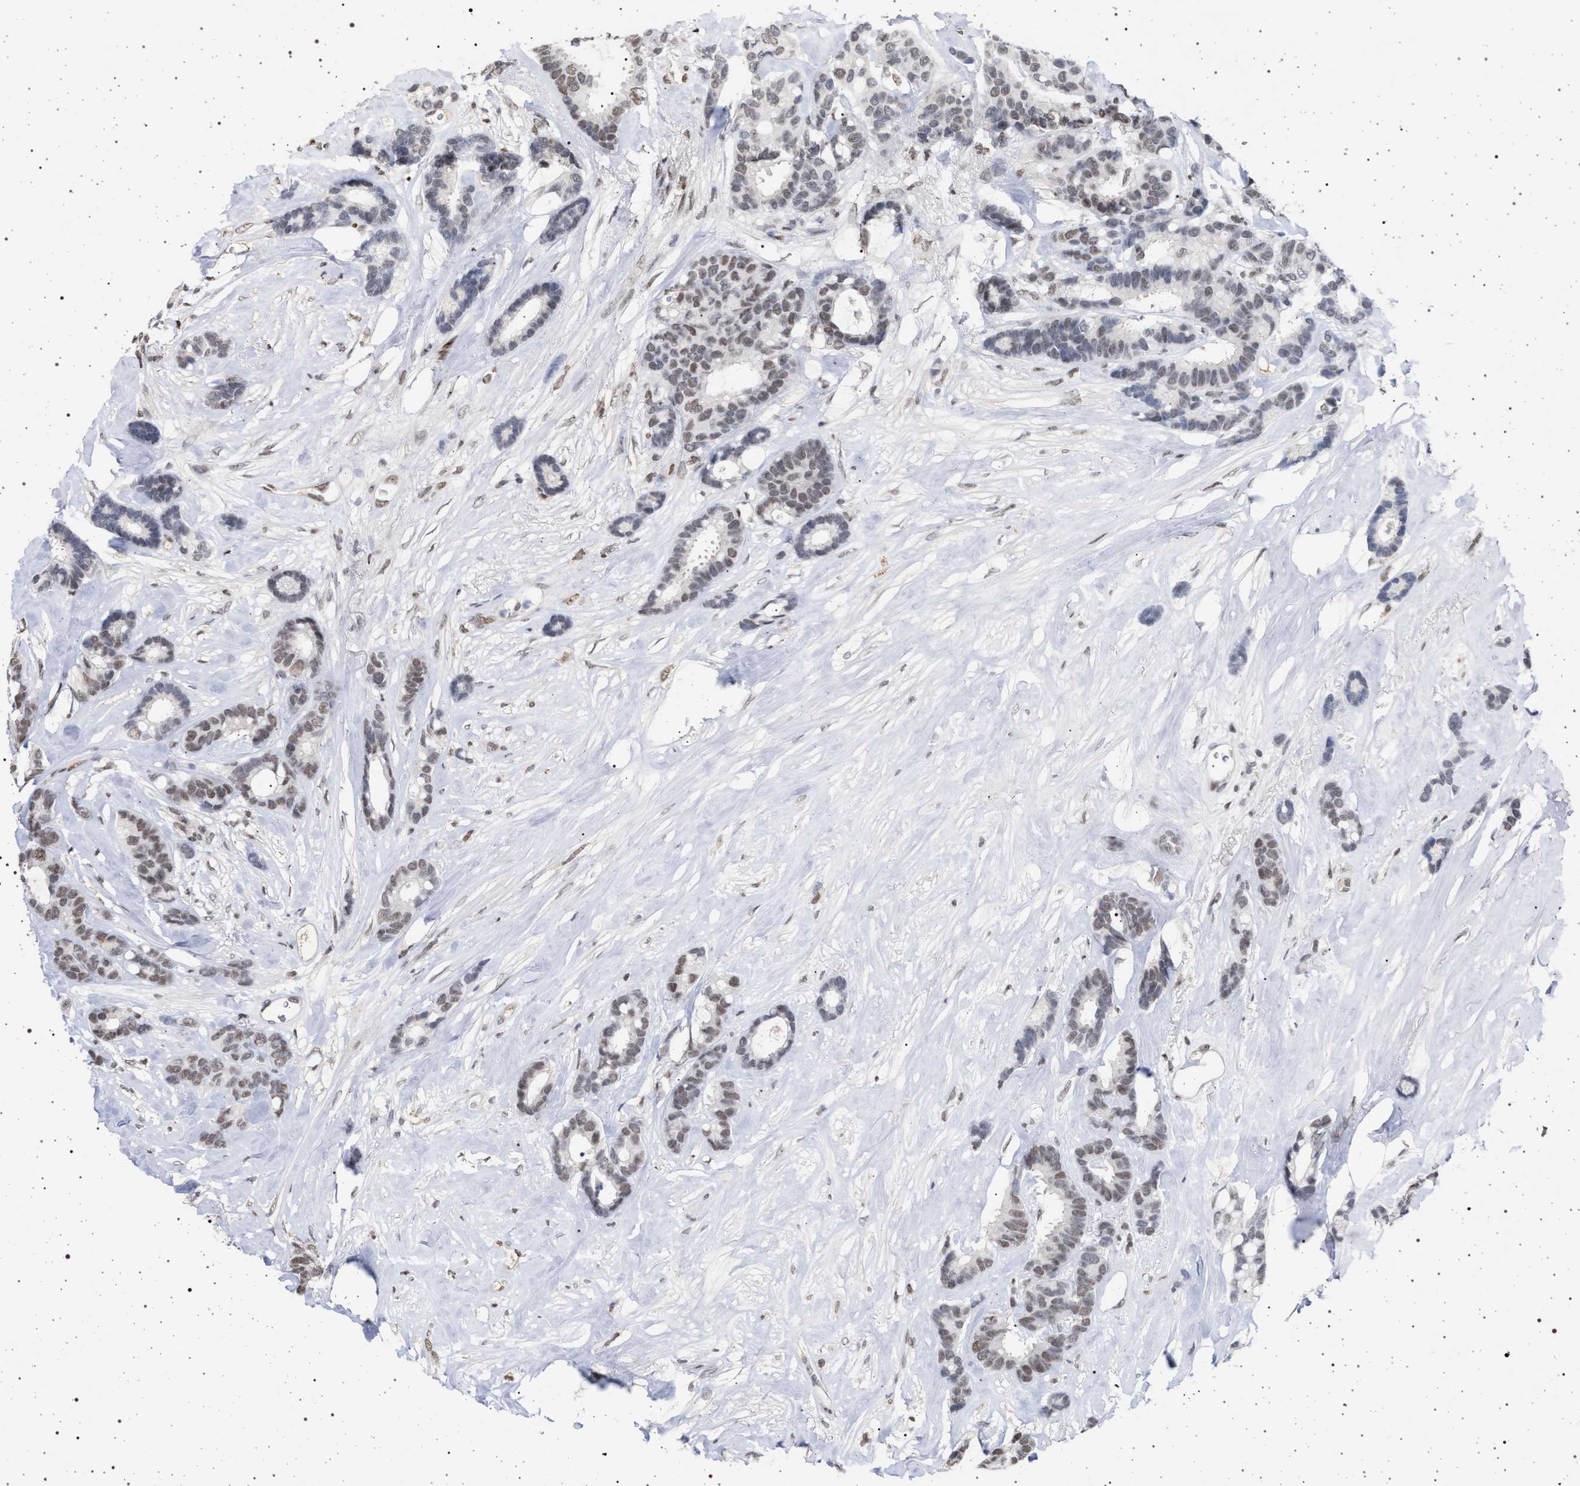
{"staining": {"intensity": "moderate", "quantity": ">75%", "location": "nuclear"}, "tissue": "breast cancer", "cell_type": "Tumor cells", "image_type": "cancer", "snomed": [{"axis": "morphology", "description": "Duct carcinoma"}, {"axis": "topography", "description": "Breast"}], "caption": "This photomicrograph exhibits immunohistochemistry staining of human invasive ductal carcinoma (breast), with medium moderate nuclear expression in about >75% of tumor cells.", "gene": "PHF12", "patient": {"sex": "female", "age": 87}}